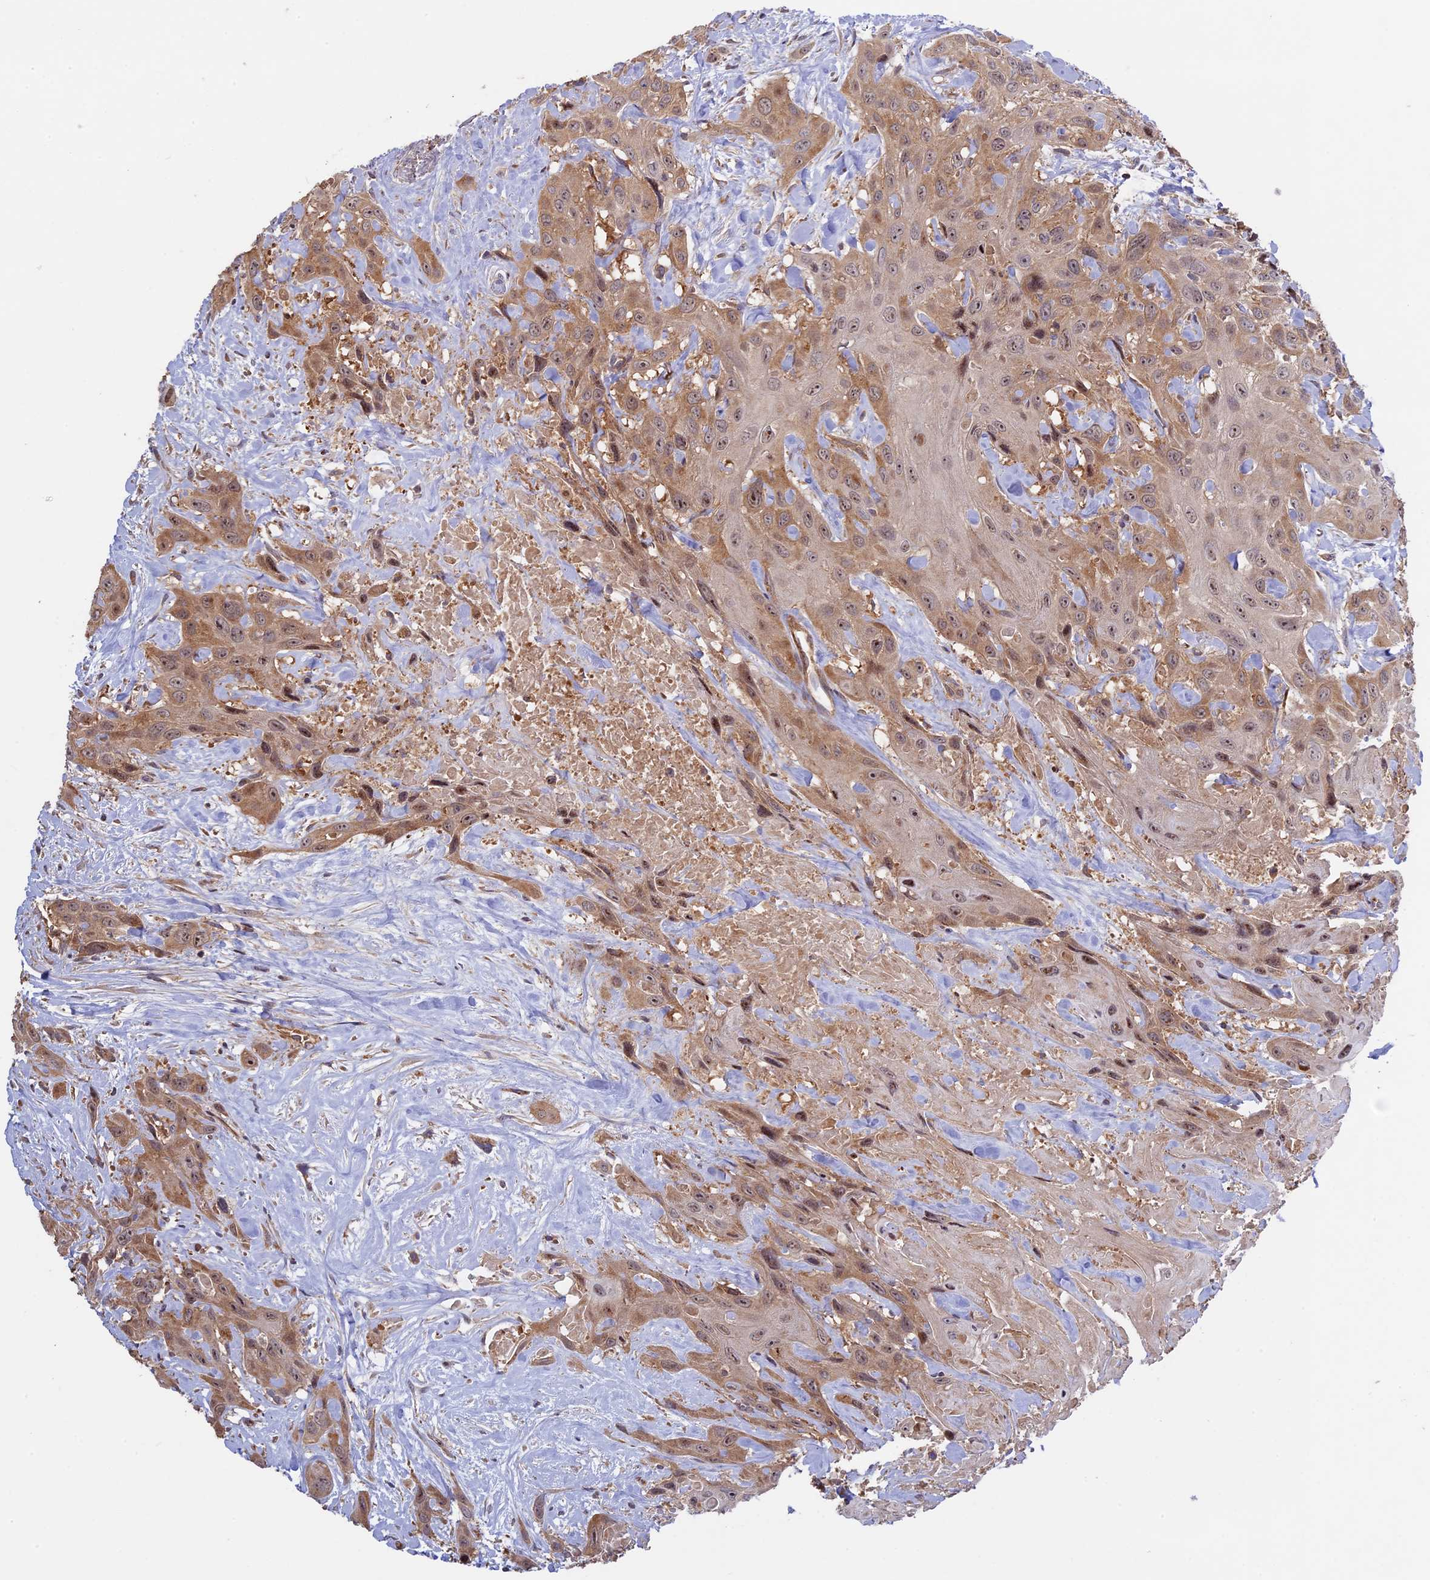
{"staining": {"intensity": "moderate", "quantity": ">75%", "location": "cytoplasmic/membranous,nuclear"}, "tissue": "head and neck cancer", "cell_type": "Tumor cells", "image_type": "cancer", "snomed": [{"axis": "morphology", "description": "Squamous cell carcinoma, NOS"}, {"axis": "topography", "description": "Head-Neck"}], "caption": "Protein expression by immunohistochemistry demonstrates moderate cytoplasmic/membranous and nuclear positivity in about >75% of tumor cells in head and neck cancer.", "gene": "FERMT1", "patient": {"sex": "male", "age": 81}}